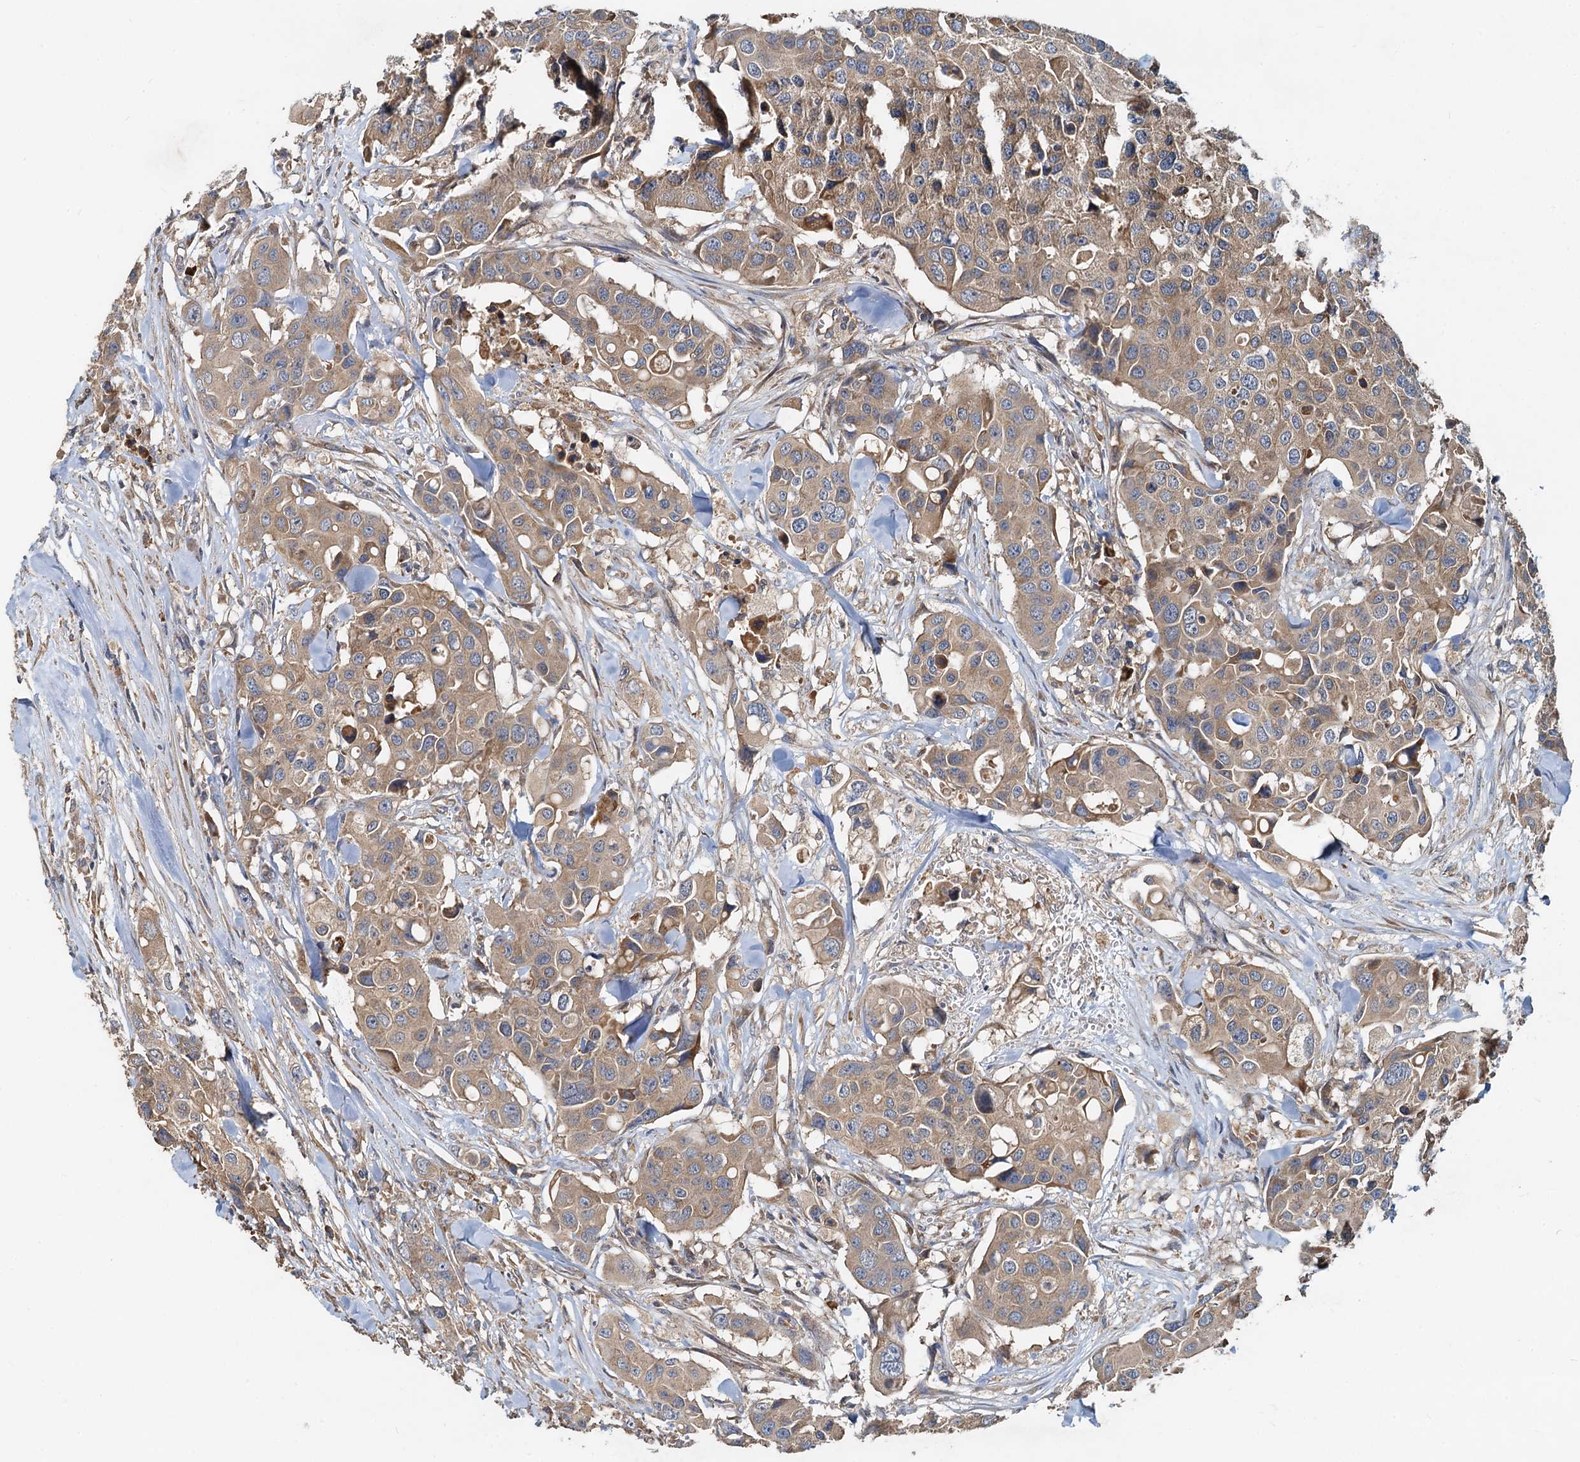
{"staining": {"intensity": "weak", "quantity": ">75%", "location": "cytoplasmic/membranous"}, "tissue": "colorectal cancer", "cell_type": "Tumor cells", "image_type": "cancer", "snomed": [{"axis": "morphology", "description": "Adenocarcinoma, NOS"}, {"axis": "topography", "description": "Colon"}], "caption": "Immunohistochemistry histopathology image of neoplastic tissue: human adenocarcinoma (colorectal) stained using immunohistochemistry (IHC) reveals low levels of weak protein expression localized specifically in the cytoplasmic/membranous of tumor cells, appearing as a cytoplasmic/membranous brown color.", "gene": "HYI", "patient": {"sex": "male", "age": 77}}